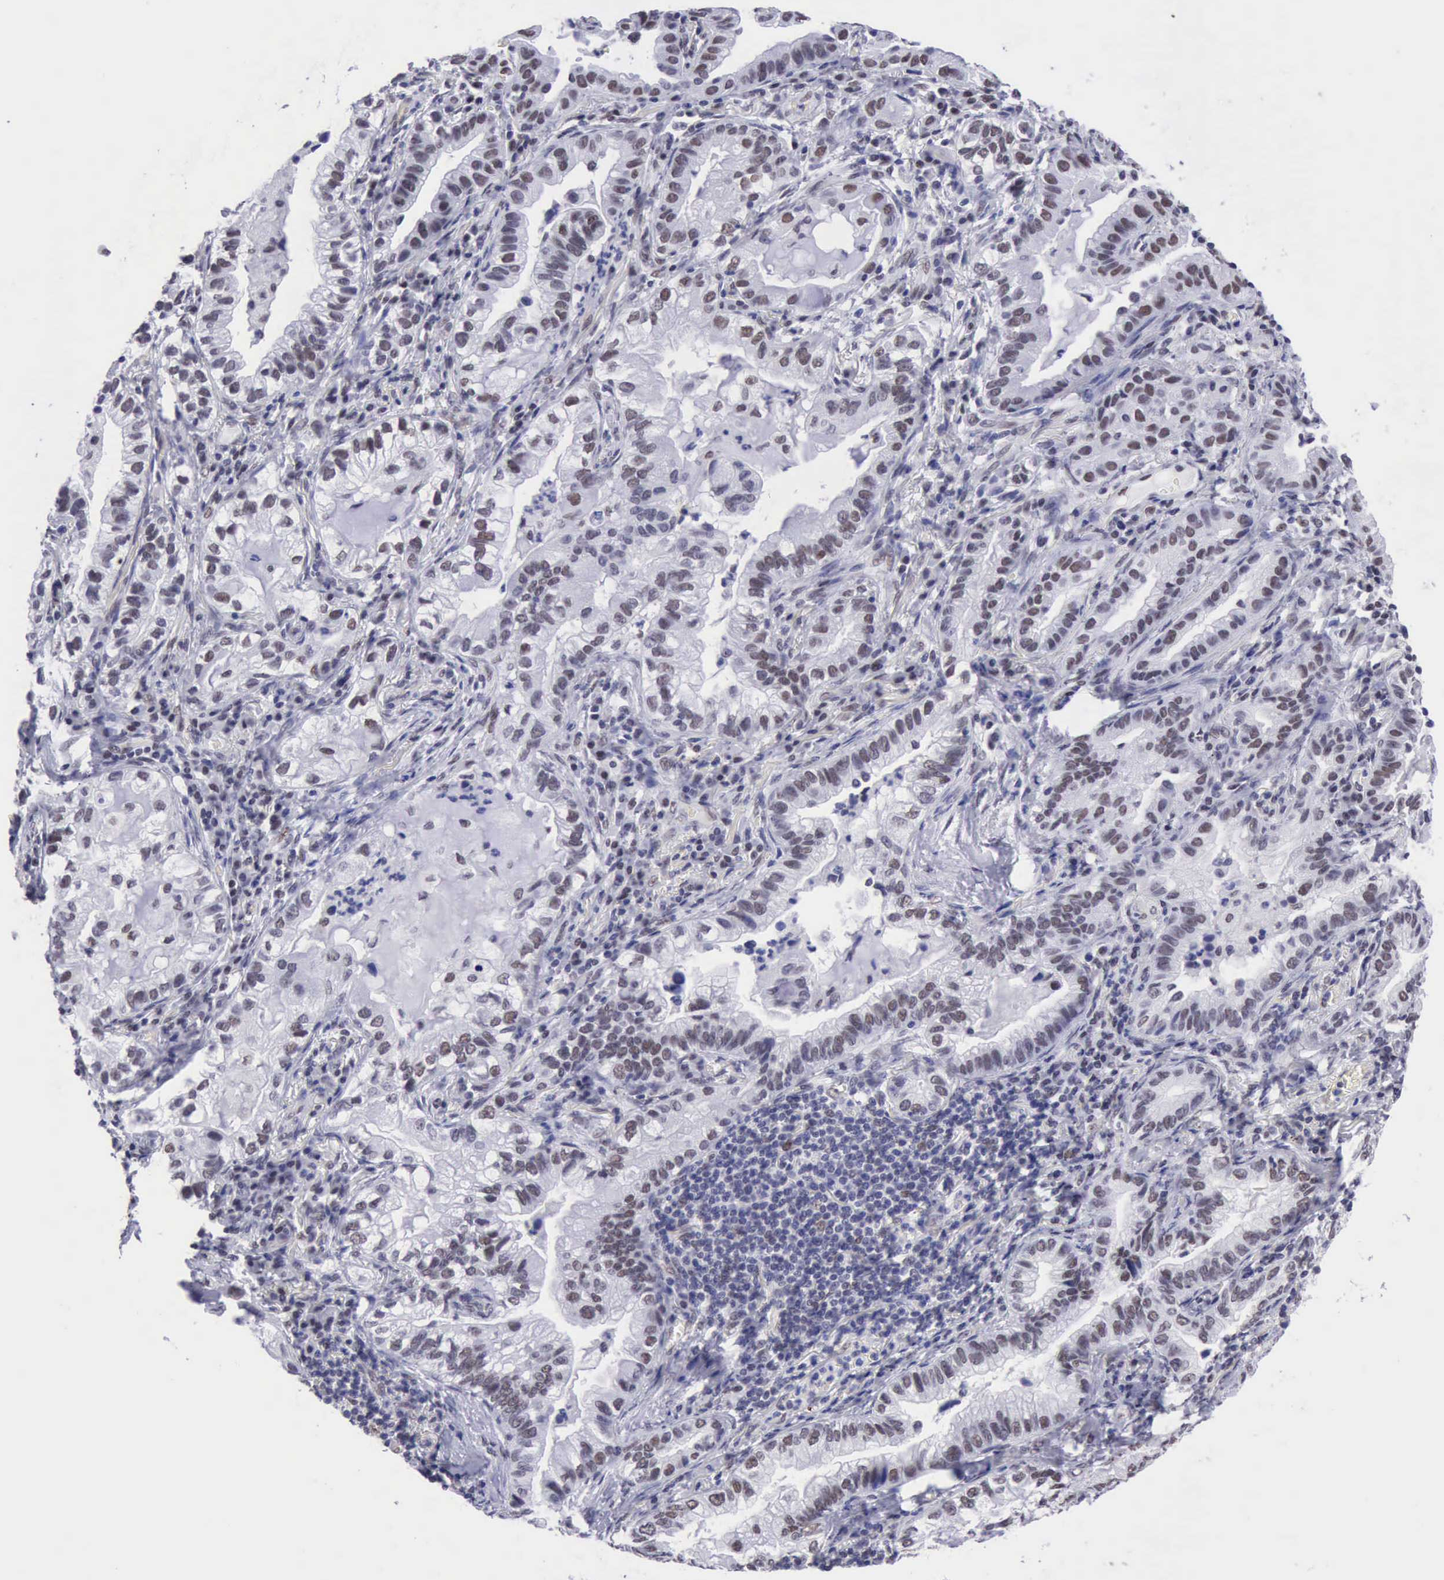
{"staining": {"intensity": "weak", "quantity": "<25%", "location": "nuclear"}, "tissue": "lung cancer", "cell_type": "Tumor cells", "image_type": "cancer", "snomed": [{"axis": "morphology", "description": "Adenocarcinoma, NOS"}, {"axis": "topography", "description": "Lung"}], "caption": "Immunohistochemistry (IHC) of human lung cancer displays no expression in tumor cells. (DAB IHC, high magnification).", "gene": "ERCC4", "patient": {"sex": "female", "age": 50}}